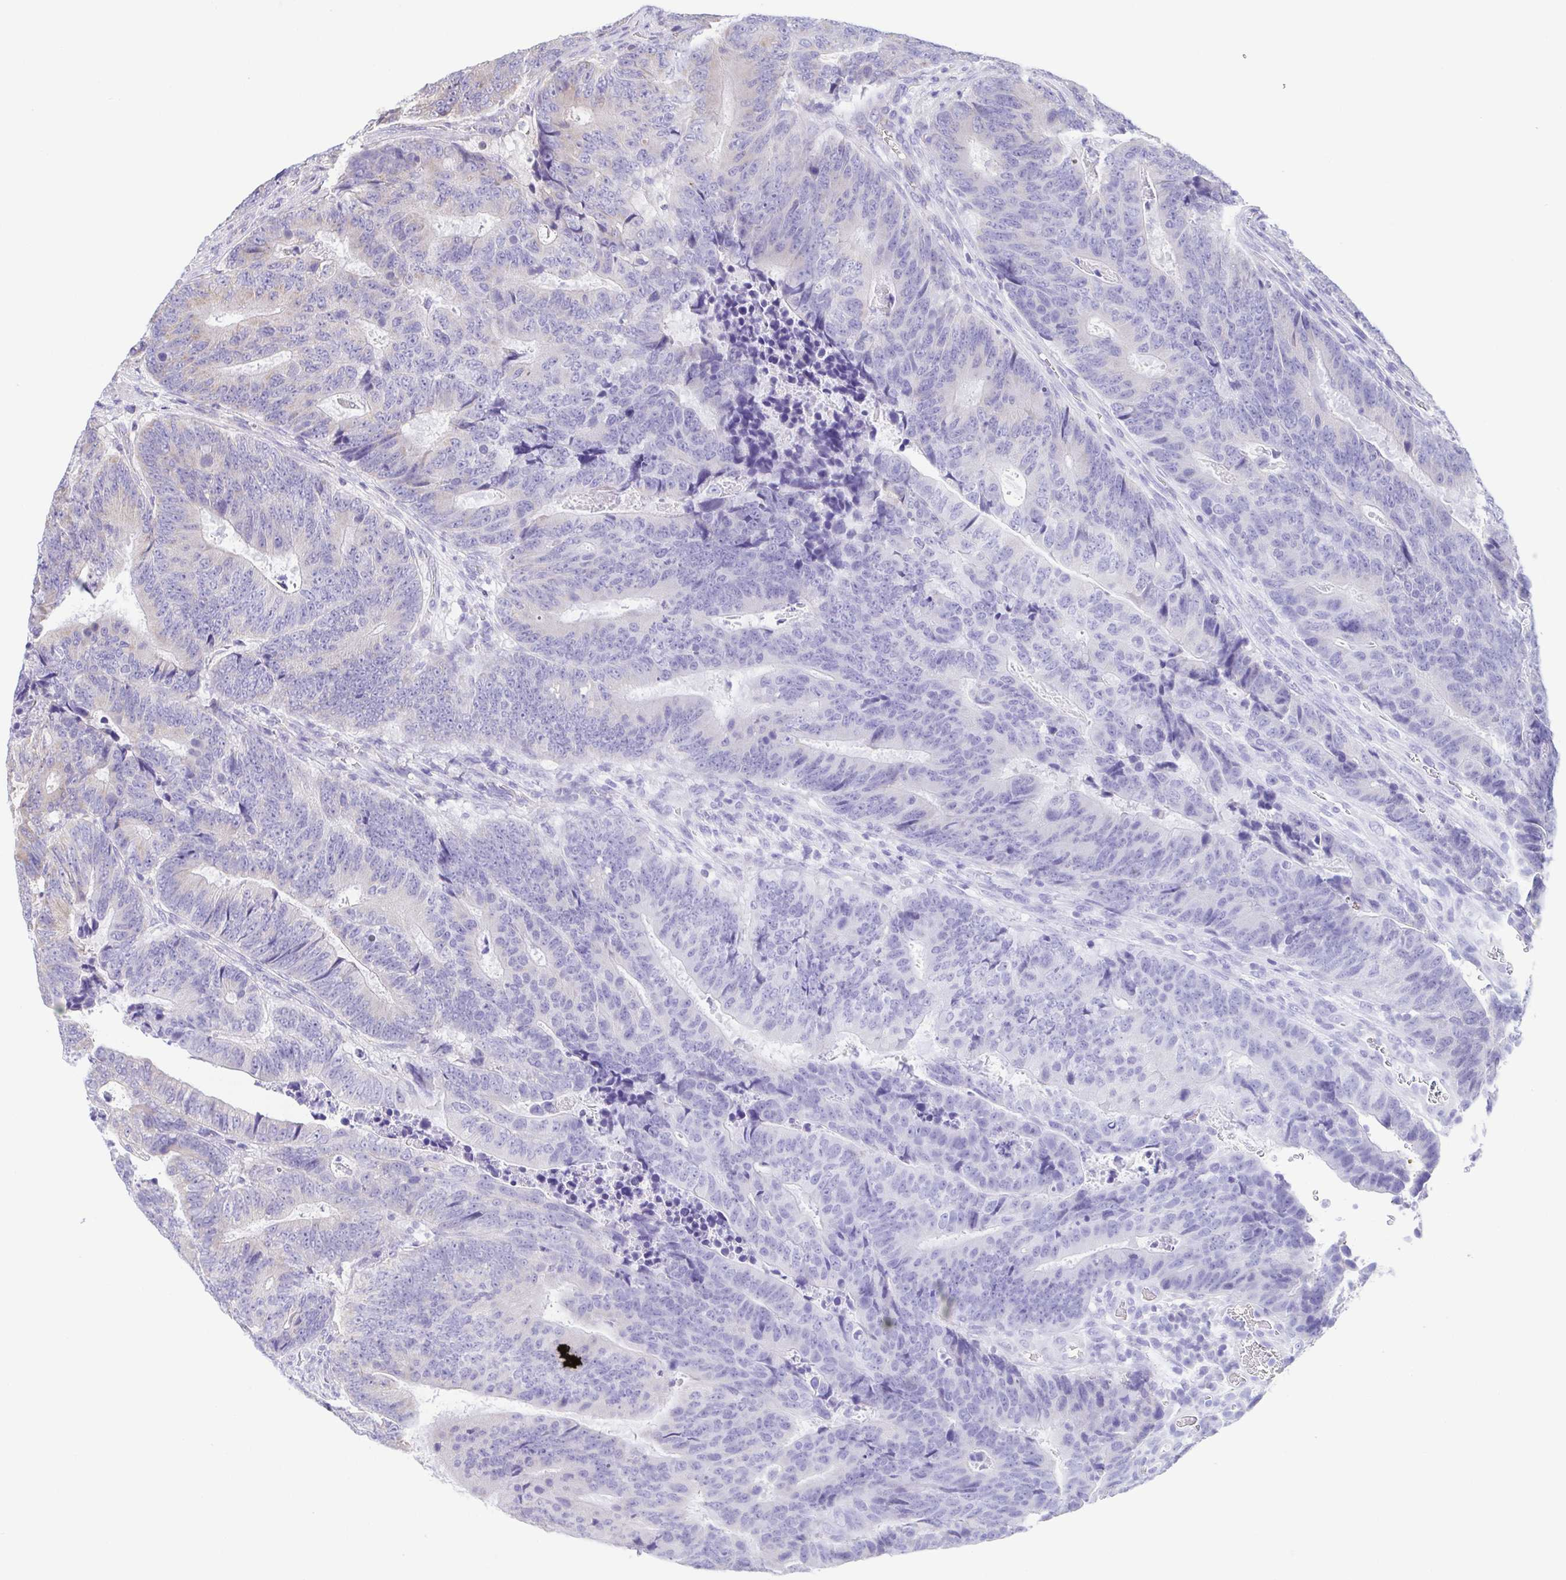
{"staining": {"intensity": "weak", "quantity": "25%-75%", "location": "cytoplasmic/membranous"}, "tissue": "colorectal cancer", "cell_type": "Tumor cells", "image_type": "cancer", "snomed": [{"axis": "morphology", "description": "Adenocarcinoma, NOS"}, {"axis": "topography", "description": "Colon"}], "caption": "An IHC photomicrograph of tumor tissue is shown. Protein staining in brown labels weak cytoplasmic/membranous positivity in adenocarcinoma (colorectal) within tumor cells.", "gene": "GINM1", "patient": {"sex": "female", "age": 48}}